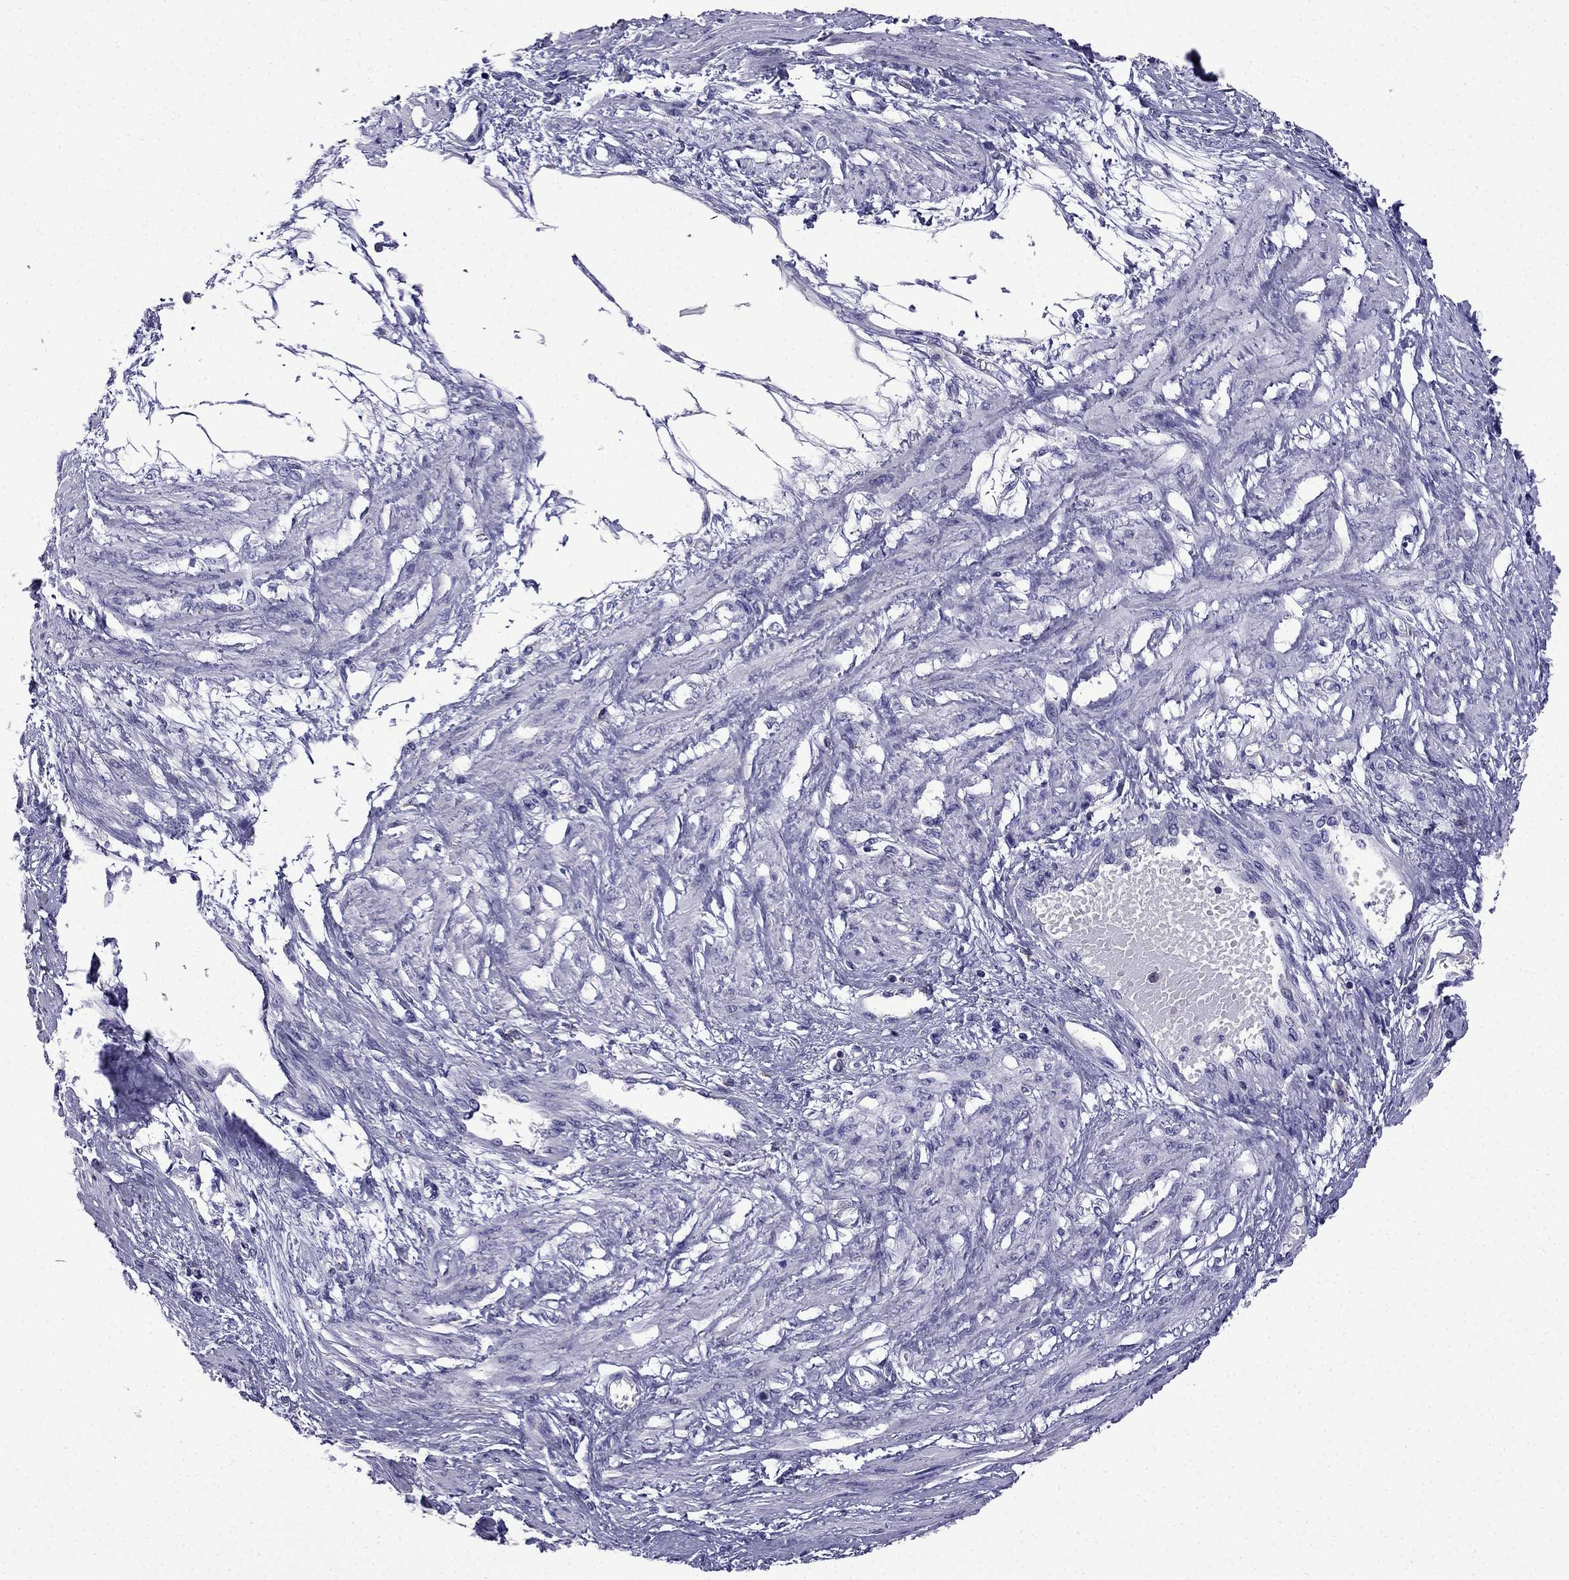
{"staining": {"intensity": "negative", "quantity": "none", "location": "none"}, "tissue": "smooth muscle", "cell_type": "Smooth muscle cells", "image_type": "normal", "snomed": [{"axis": "morphology", "description": "Normal tissue, NOS"}, {"axis": "topography", "description": "Smooth muscle"}, {"axis": "topography", "description": "Uterus"}], "caption": "High power microscopy photomicrograph of an IHC micrograph of unremarkable smooth muscle, revealing no significant expression in smooth muscle cells.", "gene": "TSSK4", "patient": {"sex": "female", "age": 39}}